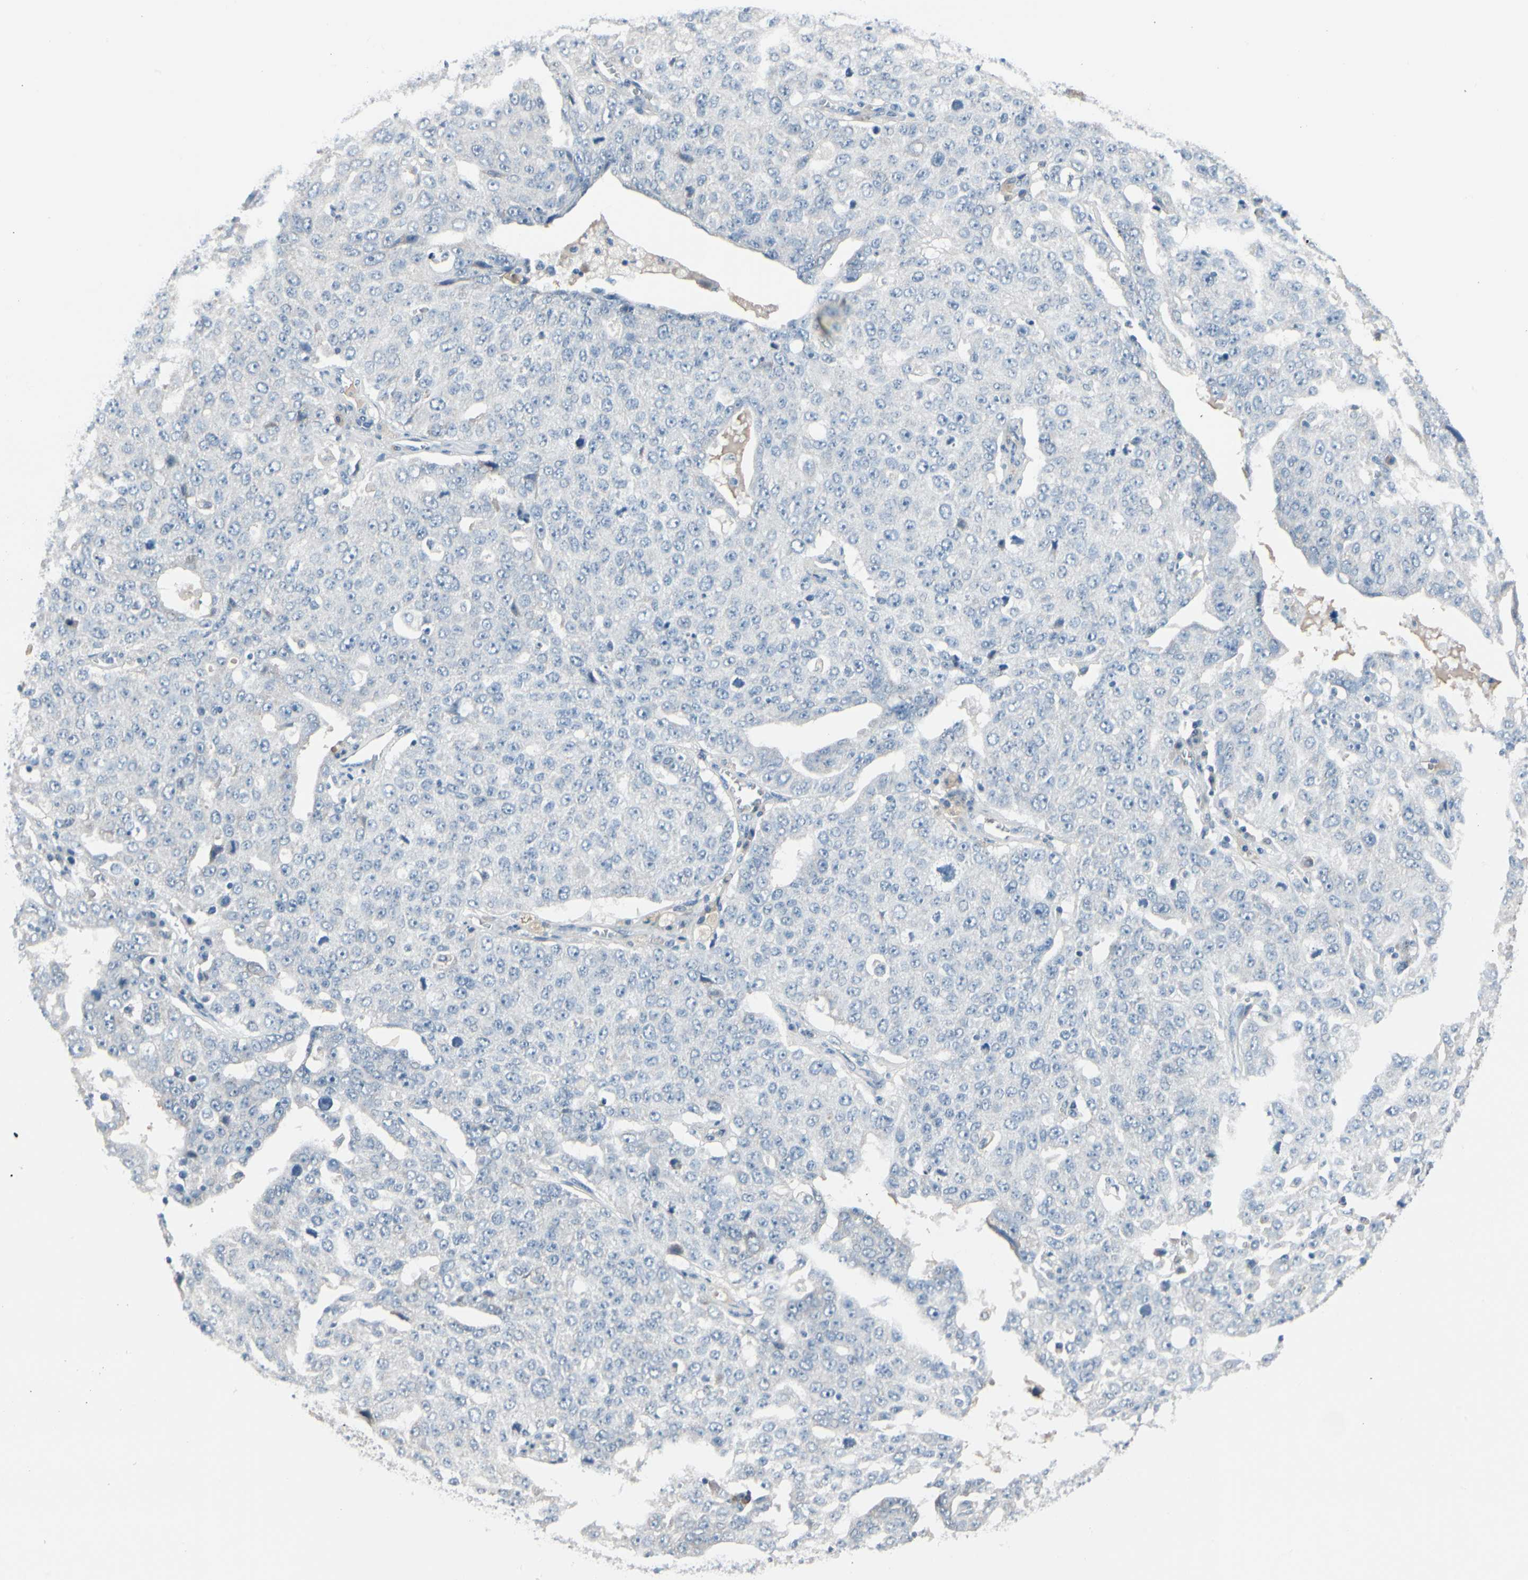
{"staining": {"intensity": "negative", "quantity": "none", "location": "none"}, "tissue": "ovarian cancer", "cell_type": "Tumor cells", "image_type": "cancer", "snomed": [{"axis": "morphology", "description": "Carcinoma, endometroid"}, {"axis": "topography", "description": "Ovary"}], "caption": "IHC image of ovarian cancer stained for a protein (brown), which reveals no positivity in tumor cells.", "gene": "PGR", "patient": {"sex": "female", "age": 62}}